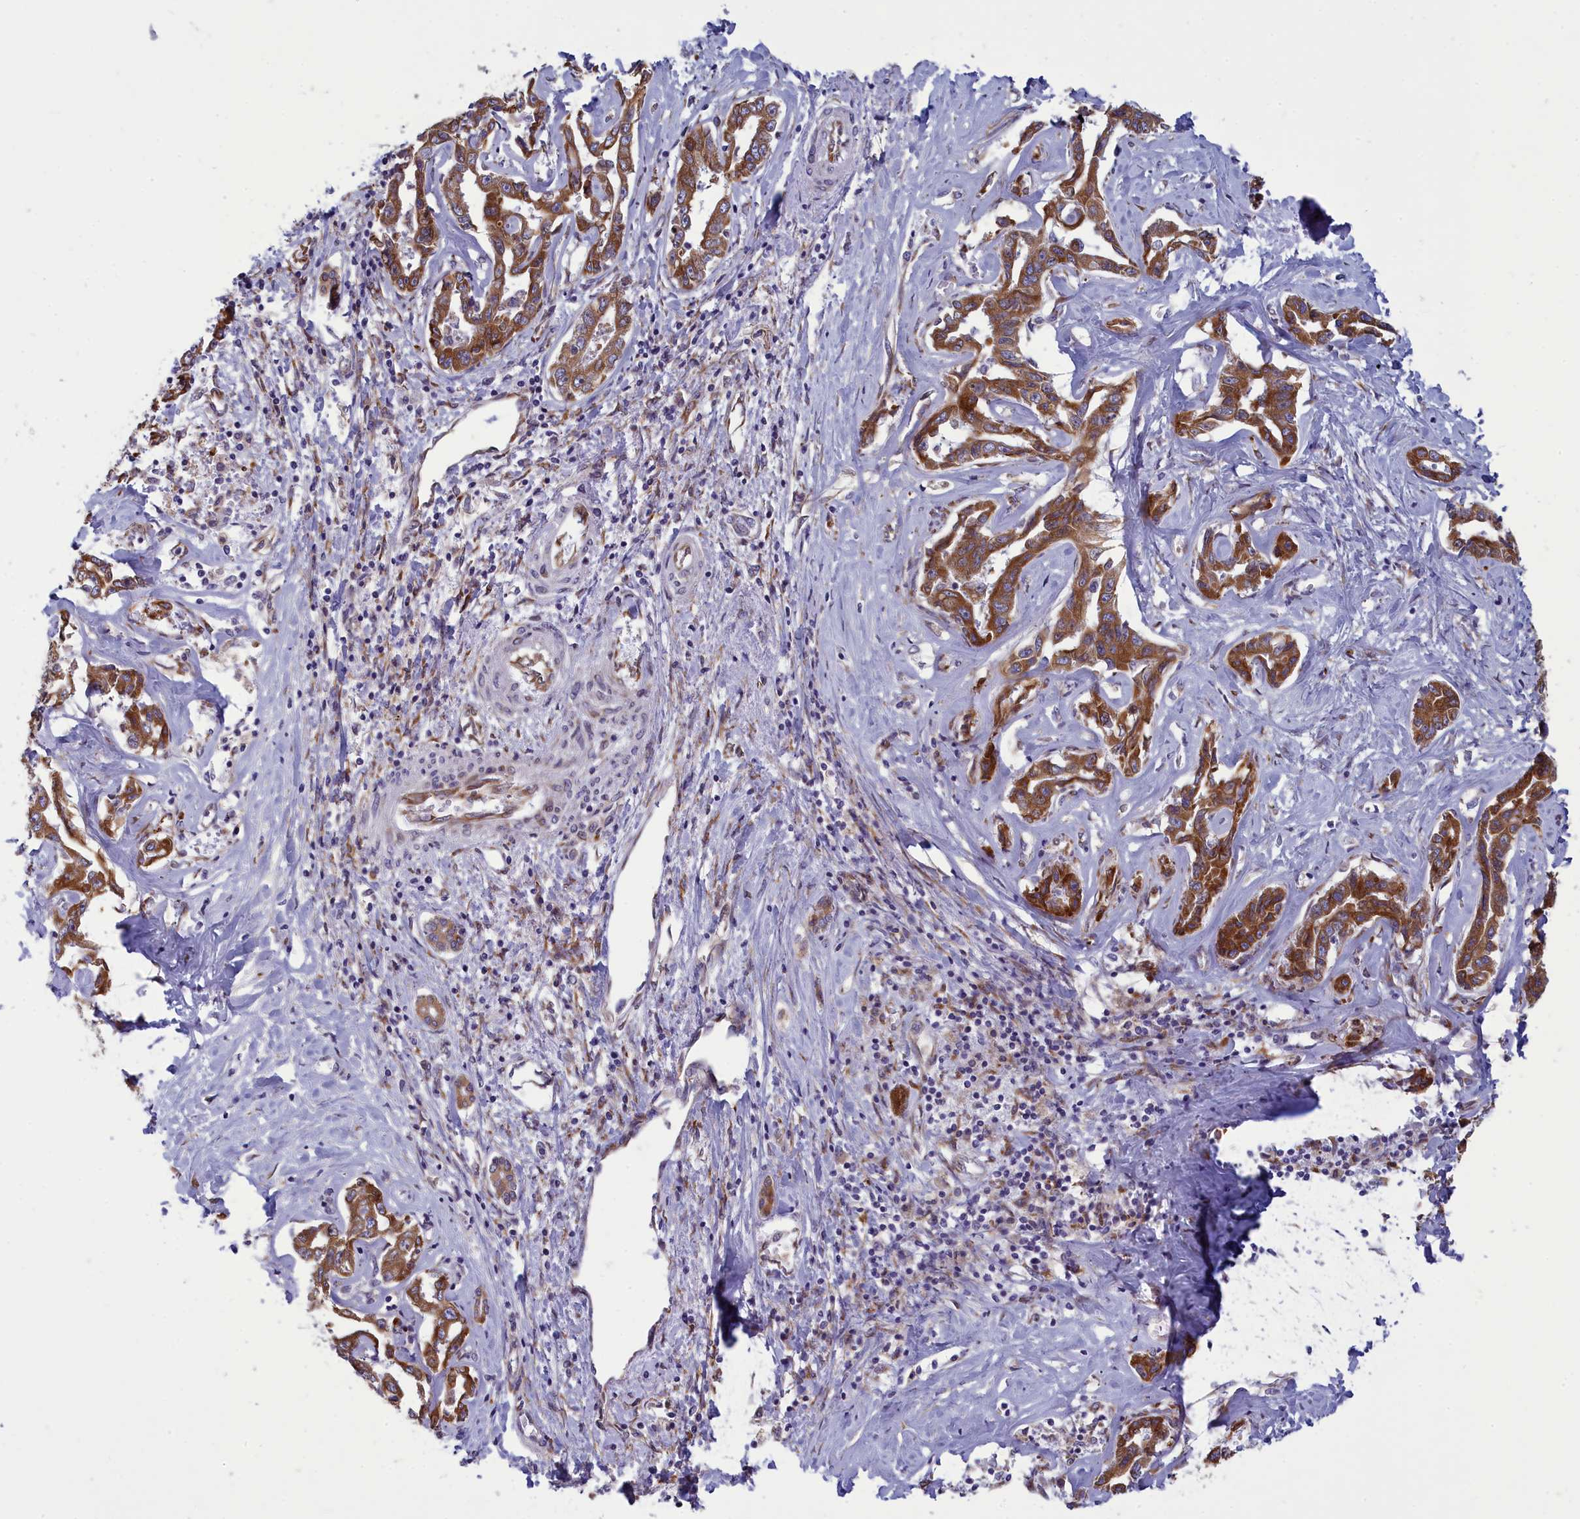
{"staining": {"intensity": "strong", "quantity": ">75%", "location": "cytoplasmic/membranous"}, "tissue": "liver cancer", "cell_type": "Tumor cells", "image_type": "cancer", "snomed": [{"axis": "morphology", "description": "Cholangiocarcinoma"}, {"axis": "topography", "description": "Liver"}], "caption": "A photomicrograph showing strong cytoplasmic/membranous positivity in about >75% of tumor cells in liver cancer (cholangiocarcinoma), as visualized by brown immunohistochemical staining.", "gene": "CENATAC", "patient": {"sex": "male", "age": 59}}